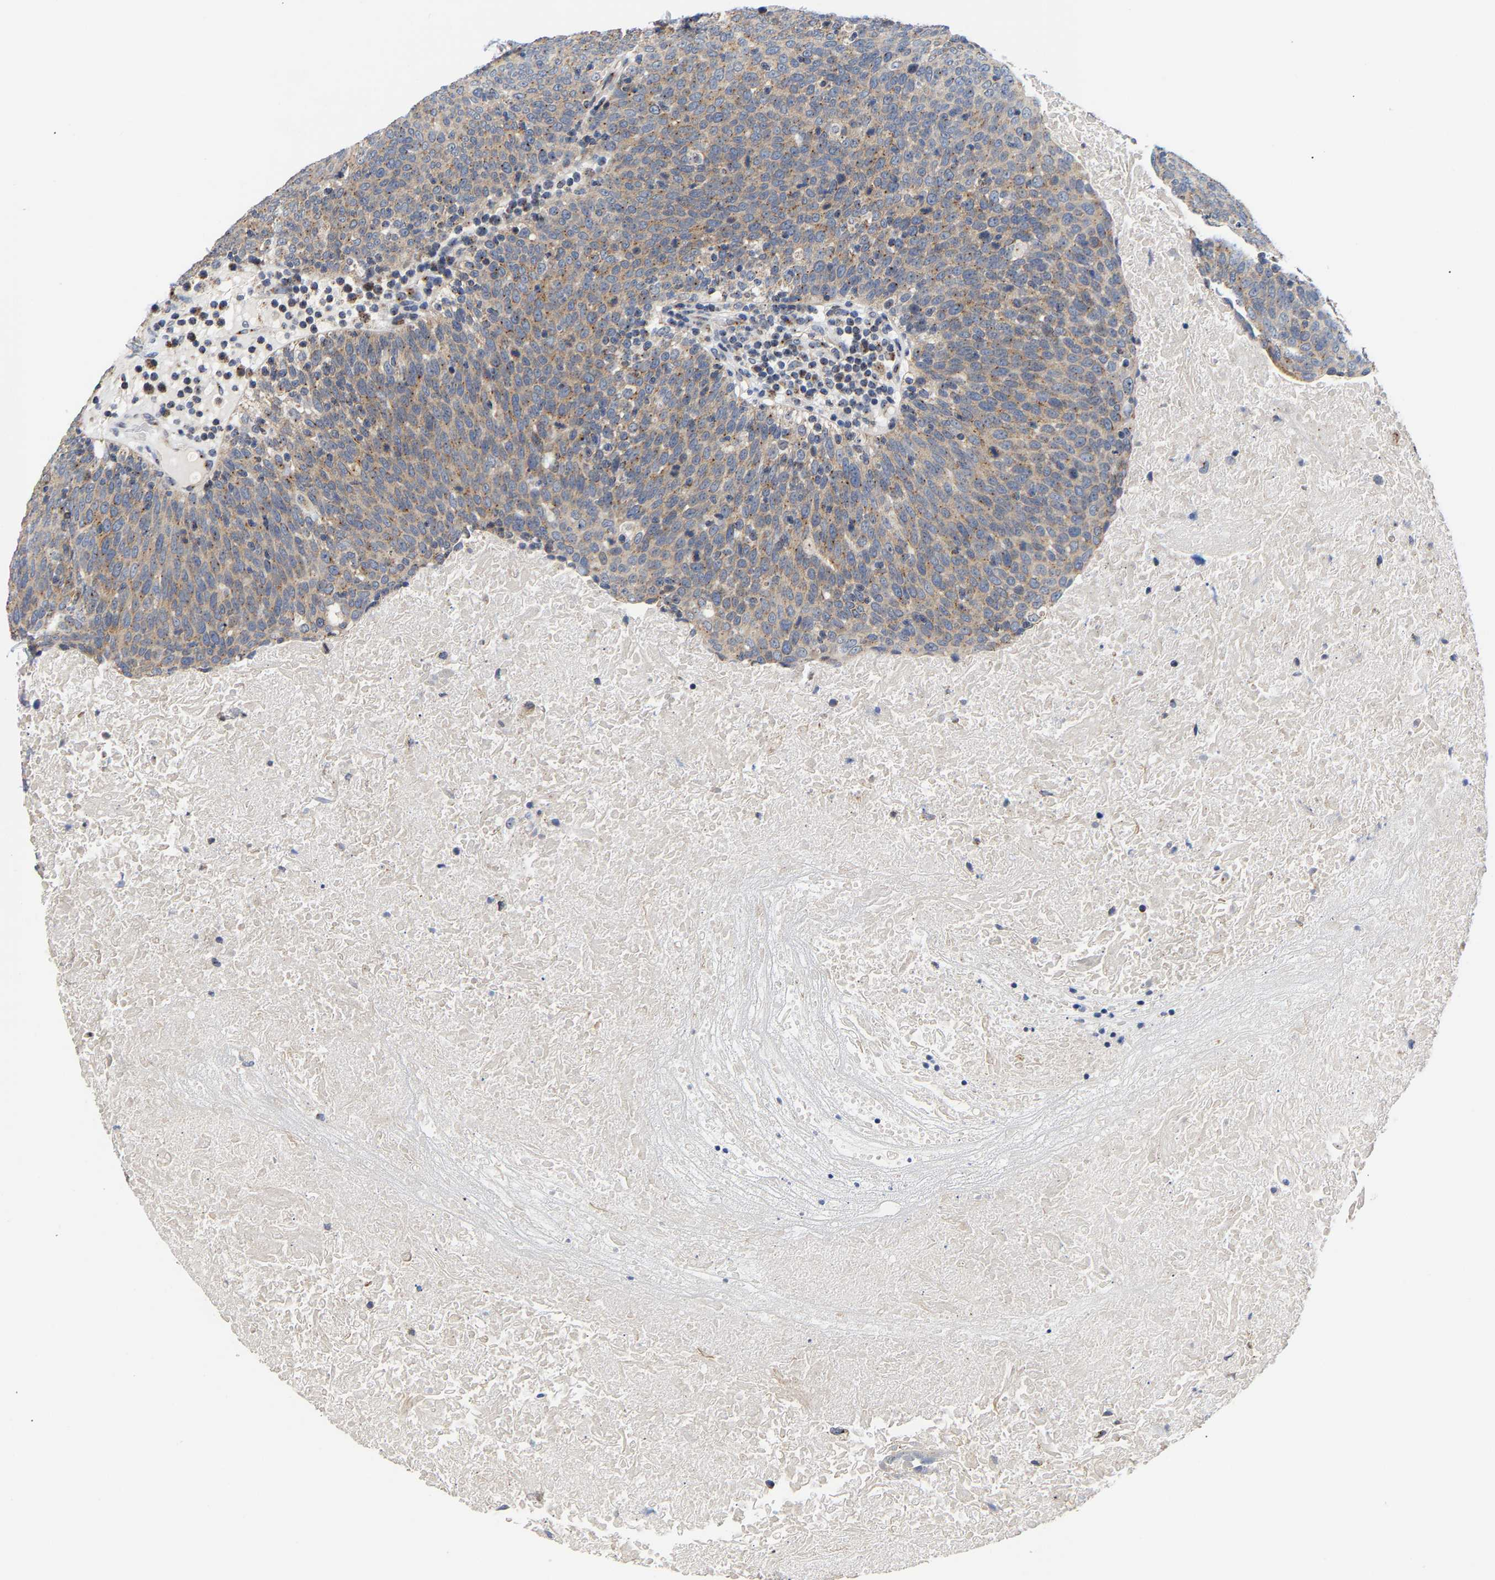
{"staining": {"intensity": "weak", "quantity": ">75%", "location": "cytoplasmic/membranous"}, "tissue": "head and neck cancer", "cell_type": "Tumor cells", "image_type": "cancer", "snomed": [{"axis": "morphology", "description": "Squamous cell carcinoma, NOS"}, {"axis": "morphology", "description": "Squamous cell carcinoma, metastatic, NOS"}, {"axis": "topography", "description": "Lymph node"}, {"axis": "topography", "description": "Head-Neck"}], "caption": "A brown stain highlights weak cytoplasmic/membranous positivity of a protein in human head and neck cancer (squamous cell carcinoma) tumor cells. (Stains: DAB (3,3'-diaminobenzidine) in brown, nuclei in blue, Microscopy: brightfield microscopy at high magnification).", "gene": "PCNT", "patient": {"sex": "male", "age": 62}}